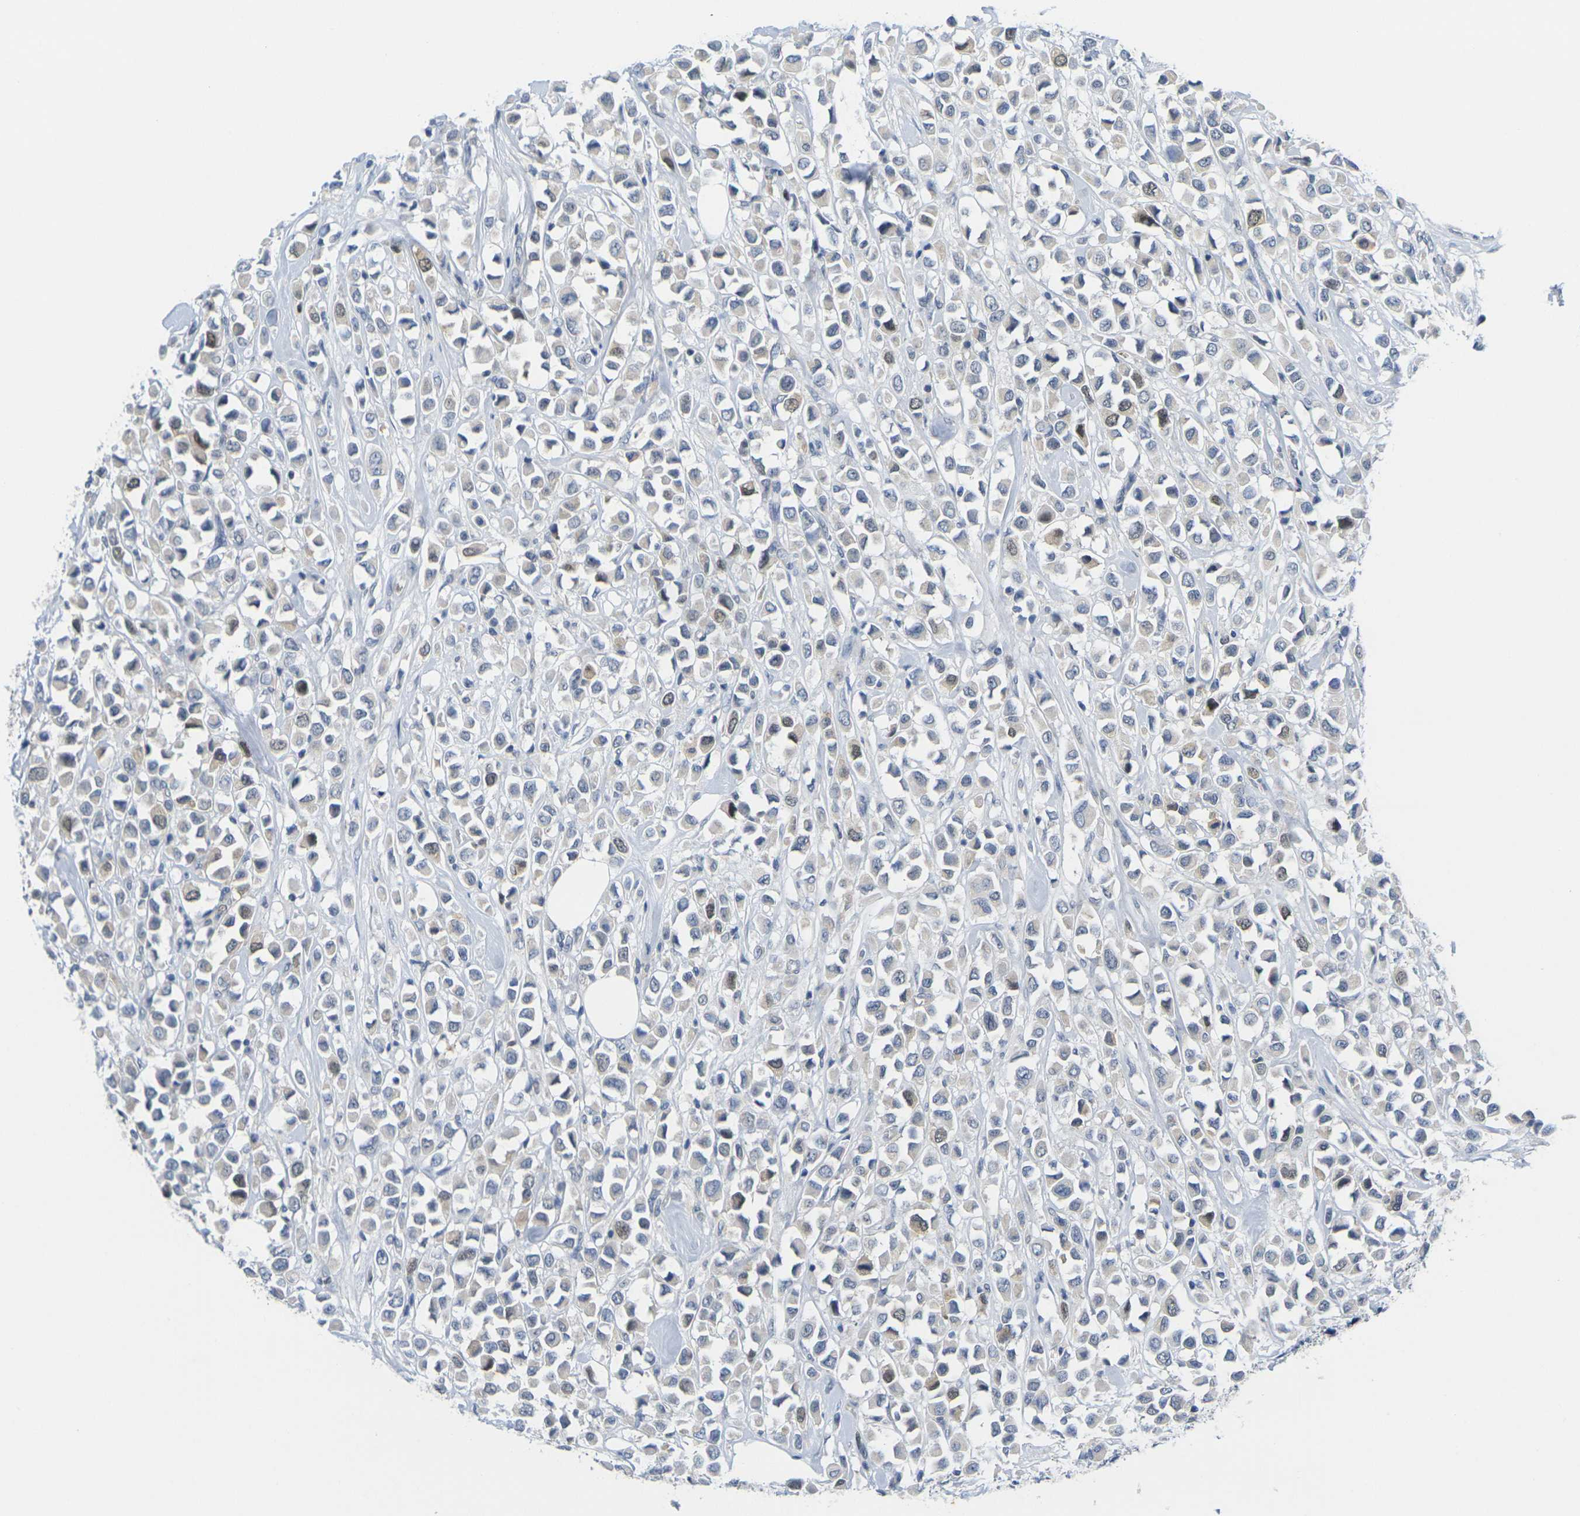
{"staining": {"intensity": "moderate", "quantity": "25%-75%", "location": "cytoplasmic/membranous,nuclear"}, "tissue": "breast cancer", "cell_type": "Tumor cells", "image_type": "cancer", "snomed": [{"axis": "morphology", "description": "Duct carcinoma"}, {"axis": "topography", "description": "Breast"}], "caption": "Infiltrating ductal carcinoma (breast) stained for a protein demonstrates moderate cytoplasmic/membranous and nuclear positivity in tumor cells. The staining is performed using DAB (3,3'-diaminobenzidine) brown chromogen to label protein expression. The nuclei are counter-stained blue using hematoxylin.", "gene": "CDK2", "patient": {"sex": "female", "age": 61}}